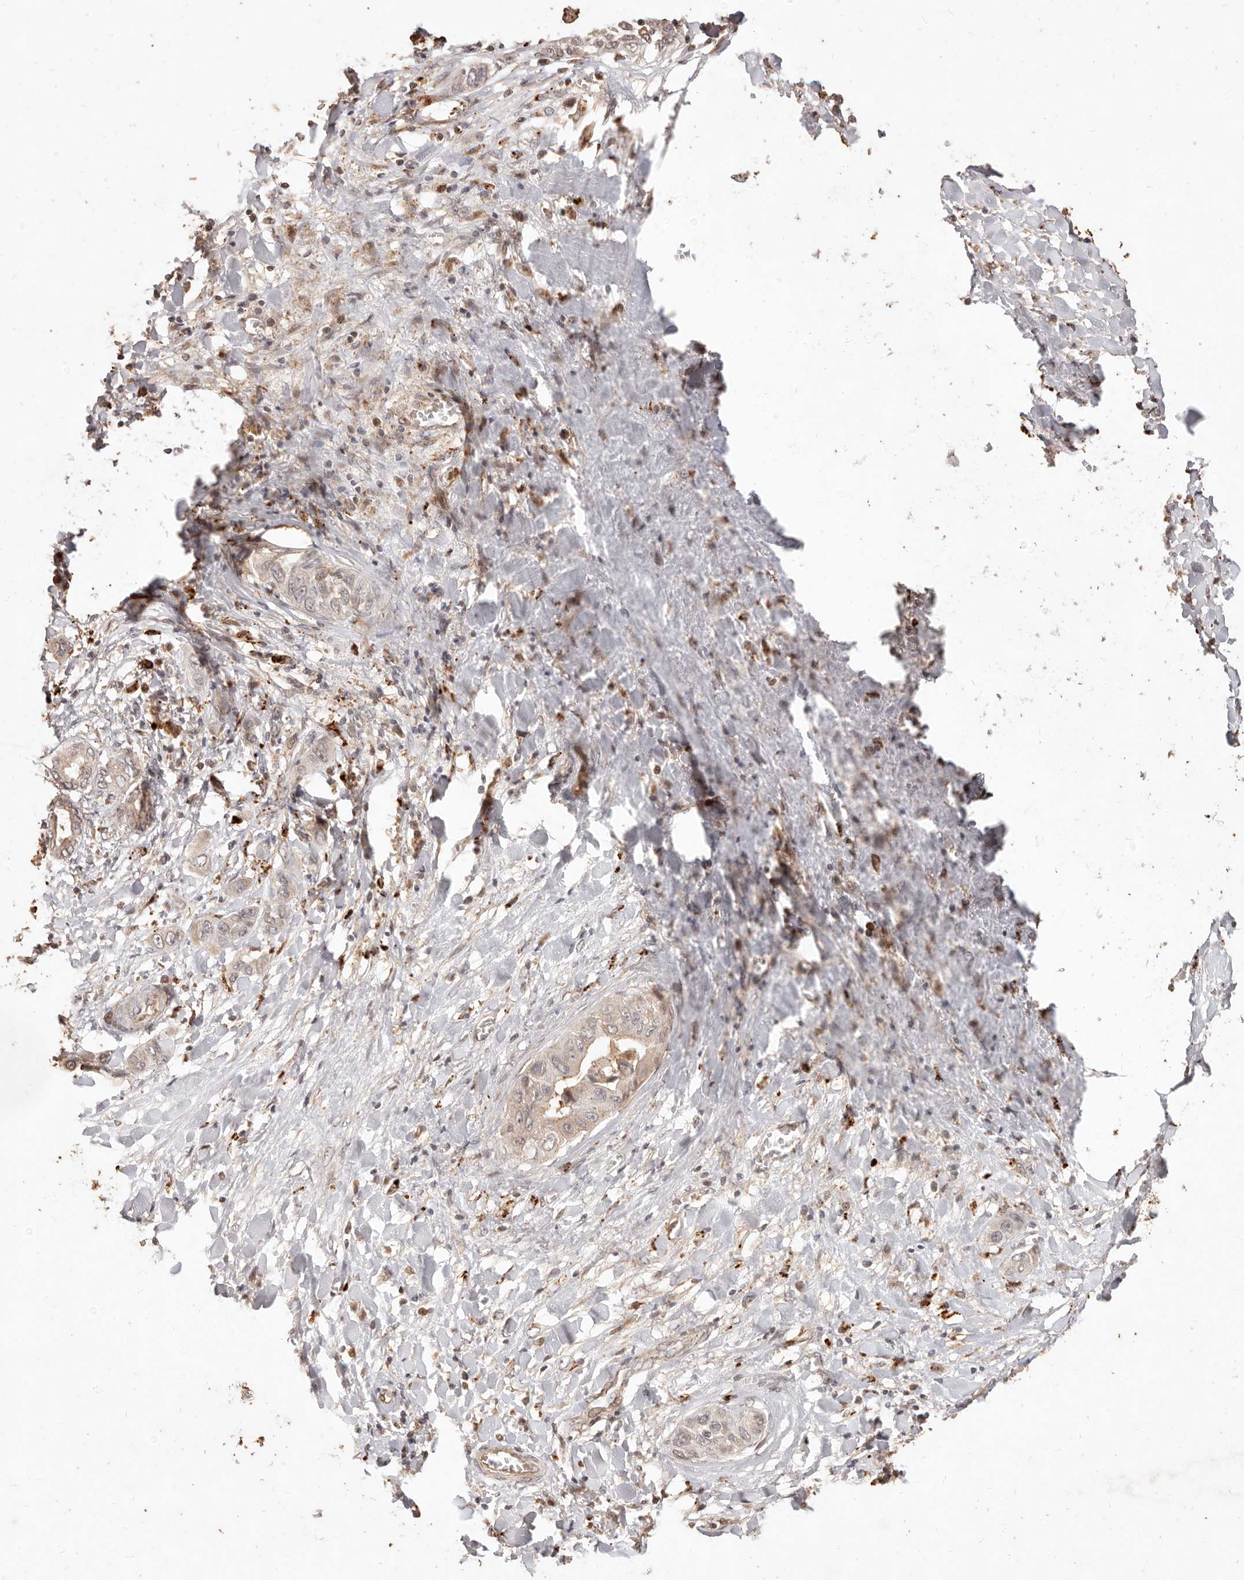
{"staining": {"intensity": "weak", "quantity": "<25%", "location": "cytoplasmic/membranous"}, "tissue": "liver cancer", "cell_type": "Tumor cells", "image_type": "cancer", "snomed": [{"axis": "morphology", "description": "Cholangiocarcinoma"}, {"axis": "topography", "description": "Liver"}], "caption": "Immunohistochemistry of human cholangiocarcinoma (liver) displays no positivity in tumor cells.", "gene": "KIF9", "patient": {"sex": "female", "age": 52}}